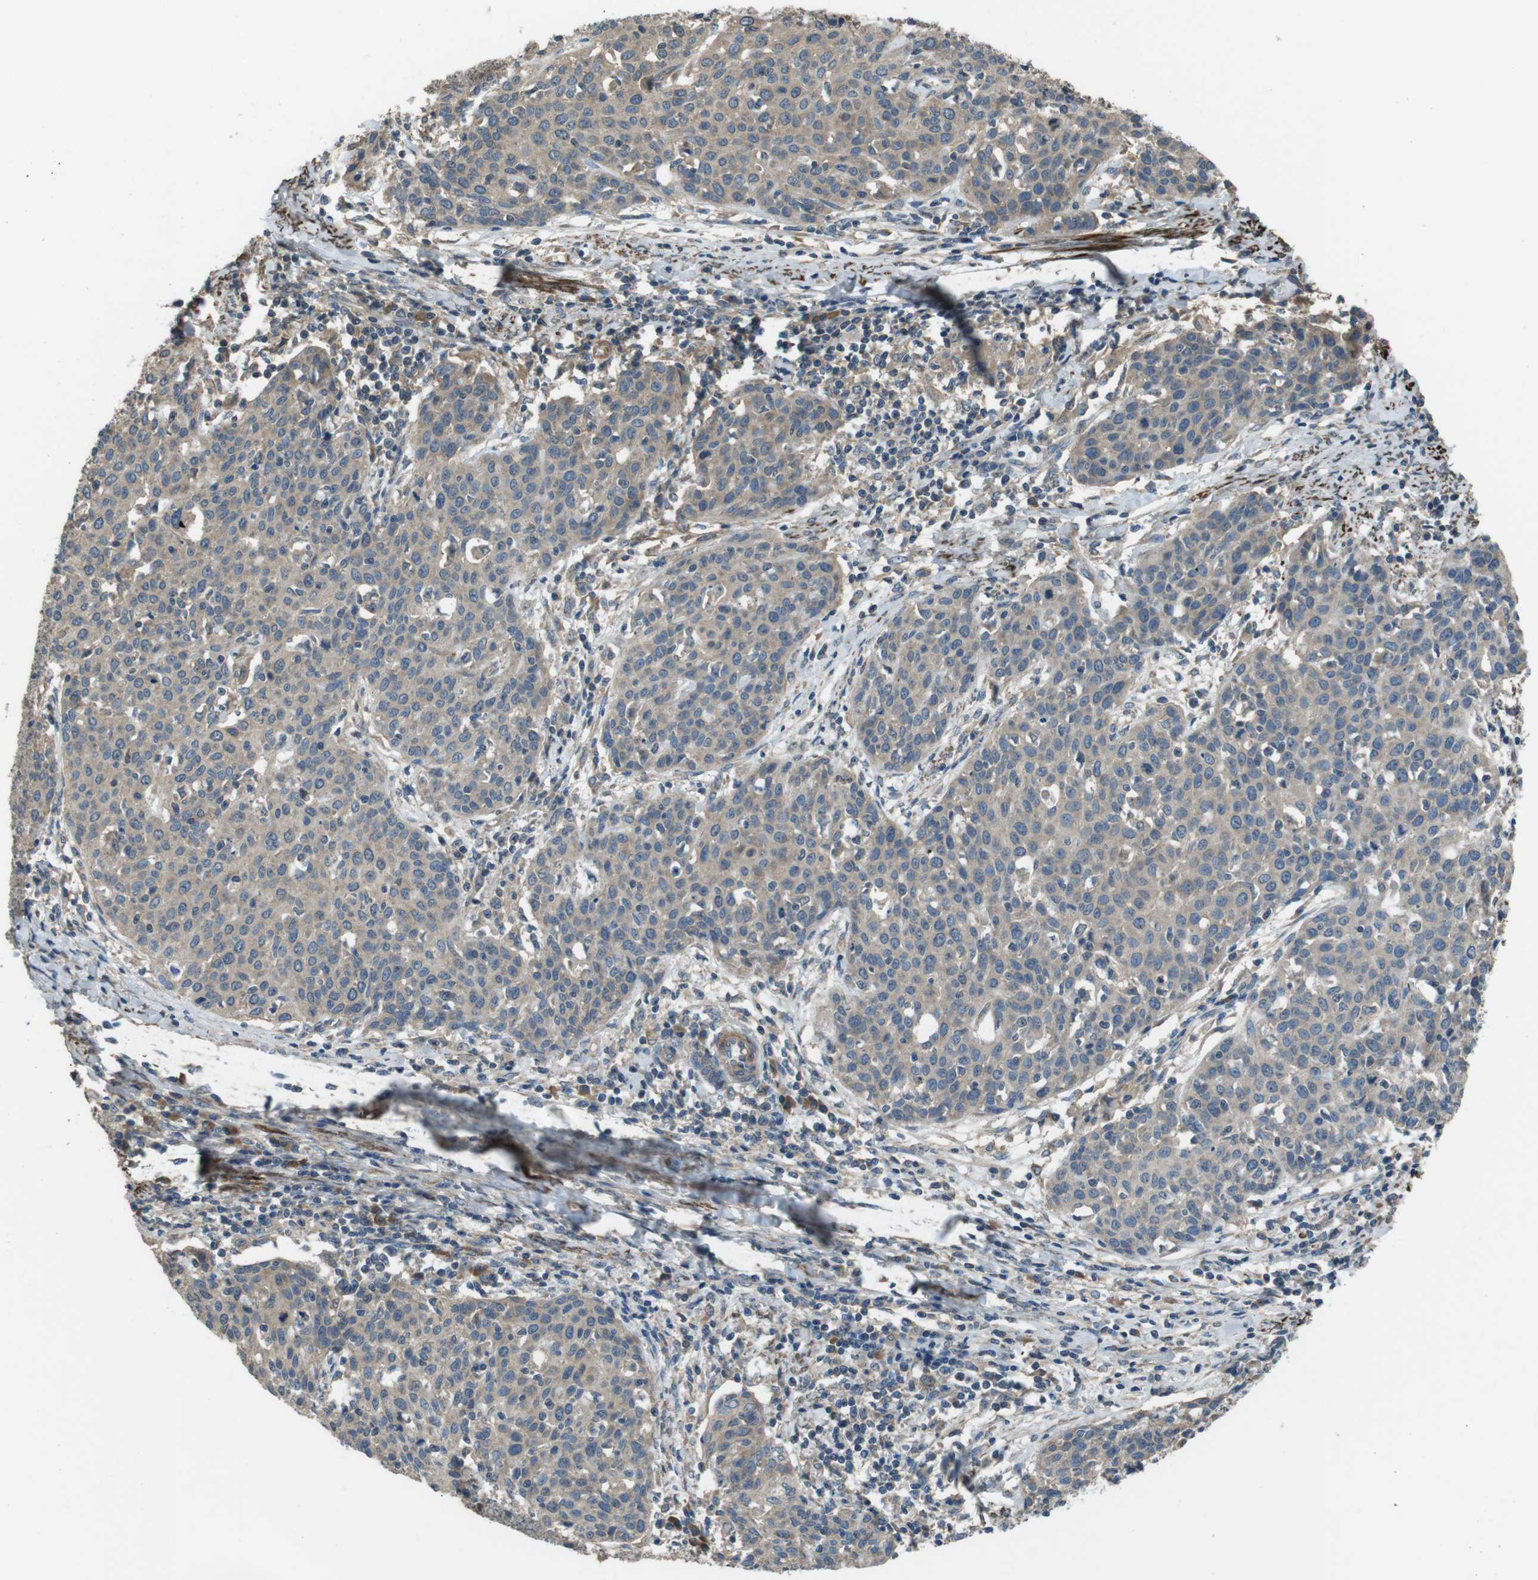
{"staining": {"intensity": "weak", "quantity": "<25%", "location": "cytoplasmic/membranous"}, "tissue": "cervical cancer", "cell_type": "Tumor cells", "image_type": "cancer", "snomed": [{"axis": "morphology", "description": "Squamous cell carcinoma, NOS"}, {"axis": "topography", "description": "Cervix"}], "caption": "Immunohistochemical staining of human squamous cell carcinoma (cervical) demonstrates no significant positivity in tumor cells.", "gene": "FUT2", "patient": {"sex": "female", "age": 38}}